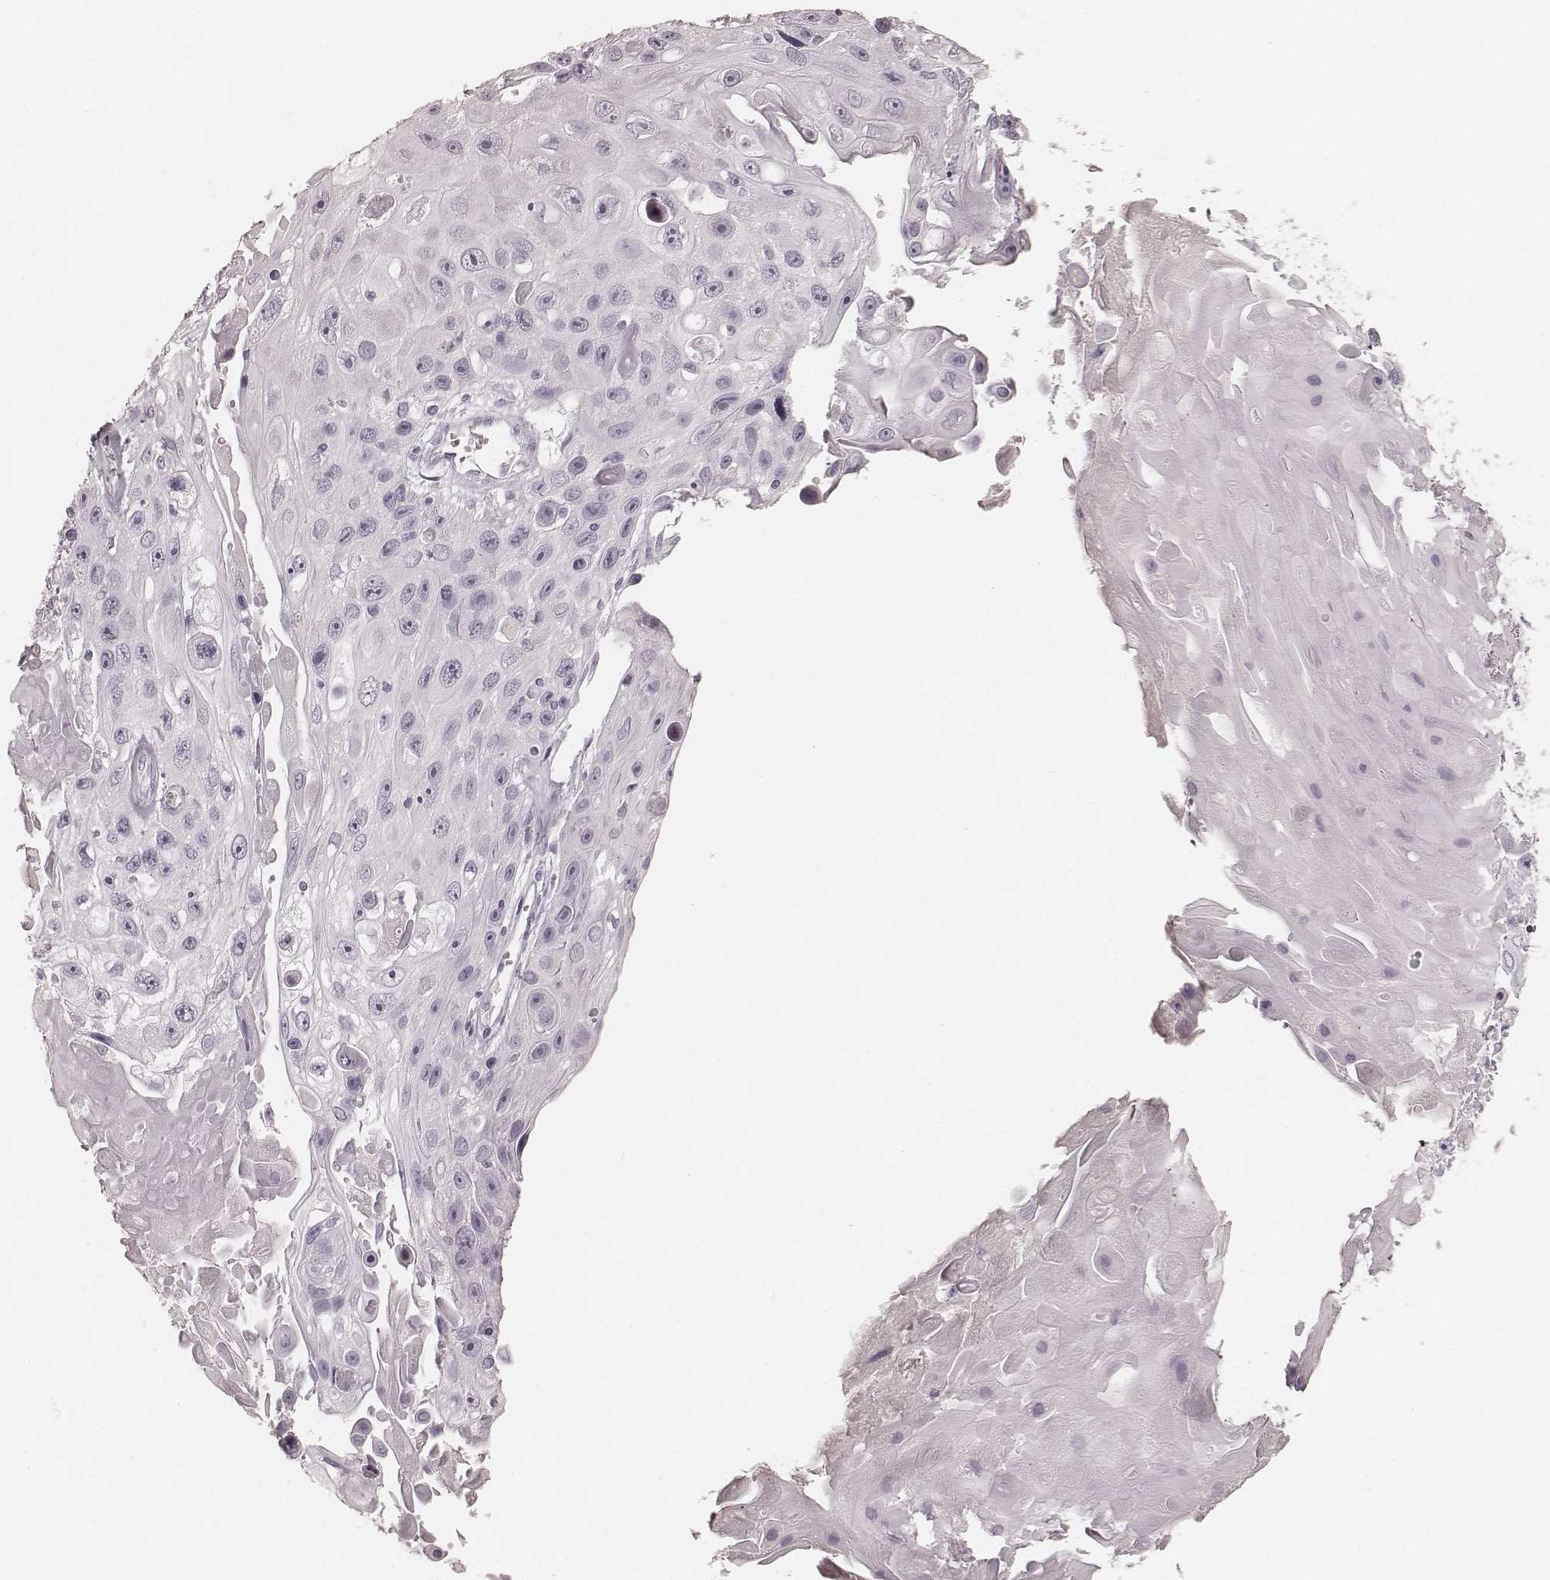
{"staining": {"intensity": "negative", "quantity": "none", "location": "none"}, "tissue": "skin cancer", "cell_type": "Tumor cells", "image_type": "cancer", "snomed": [{"axis": "morphology", "description": "Squamous cell carcinoma, NOS"}, {"axis": "topography", "description": "Skin"}], "caption": "Tumor cells show no significant protein staining in squamous cell carcinoma (skin).", "gene": "KRT26", "patient": {"sex": "male", "age": 82}}